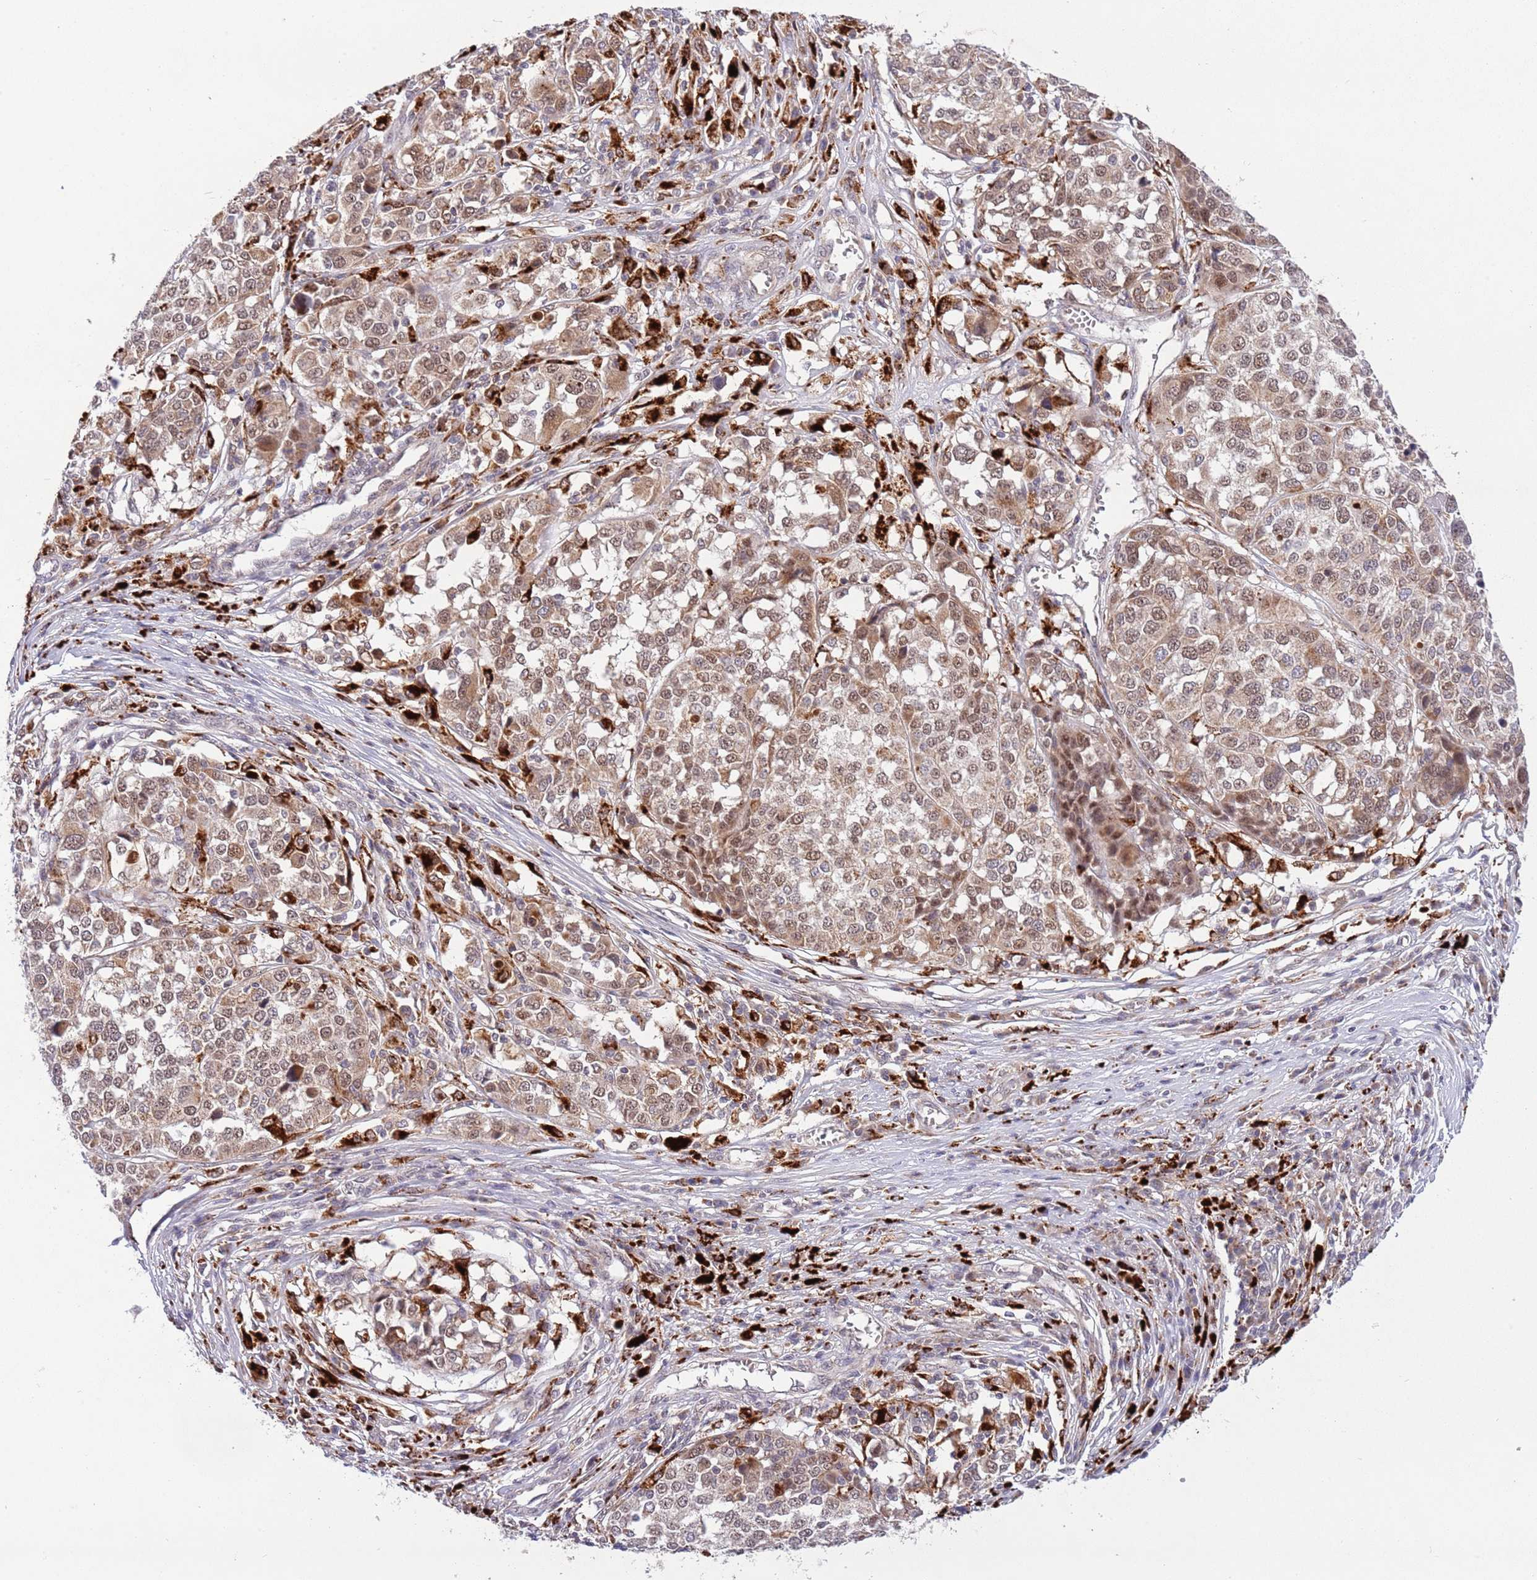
{"staining": {"intensity": "moderate", "quantity": ">75%", "location": "cytoplasmic/membranous,nuclear"}, "tissue": "melanoma", "cell_type": "Tumor cells", "image_type": "cancer", "snomed": [{"axis": "morphology", "description": "Malignant melanoma, Metastatic site"}, {"axis": "topography", "description": "Lymph node"}], "caption": "Protein expression by IHC shows moderate cytoplasmic/membranous and nuclear expression in about >75% of tumor cells in melanoma.", "gene": "TRIM27", "patient": {"sex": "male", "age": 44}}